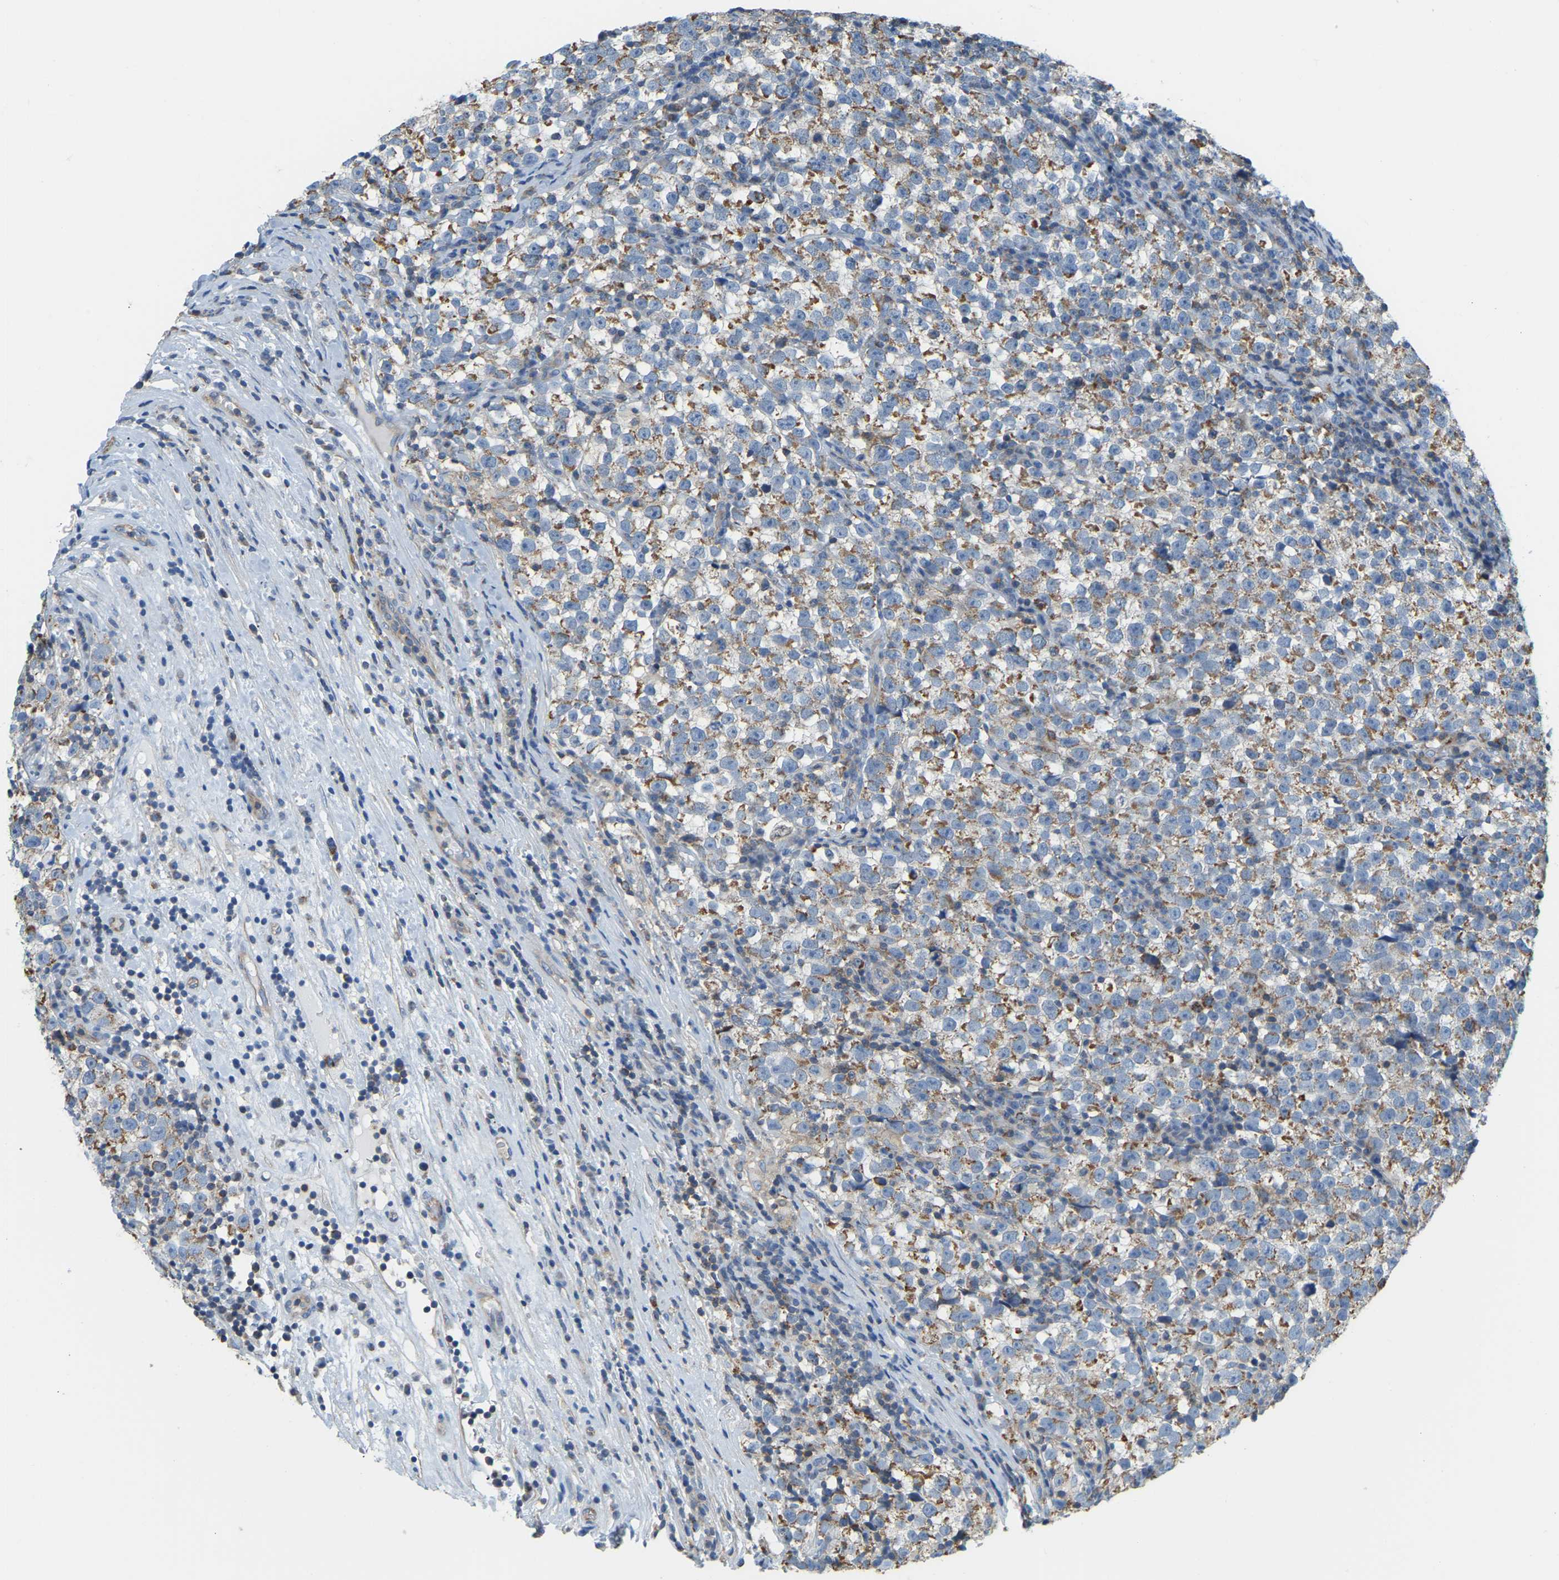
{"staining": {"intensity": "moderate", "quantity": ">75%", "location": "cytoplasmic/membranous"}, "tissue": "testis cancer", "cell_type": "Tumor cells", "image_type": "cancer", "snomed": [{"axis": "morphology", "description": "Normal tissue, NOS"}, {"axis": "morphology", "description": "Seminoma, NOS"}, {"axis": "topography", "description": "Testis"}], "caption": "Immunohistochemistry (IHC) histopathology image of testis seminoma stained for a protein (brown), which reveals medium levels of moderate cytoplasmic/membranous positivity in about >75% of tumor cells.", "gene": "AHNAK", "patient": {"sex": "male", "age": 43}}